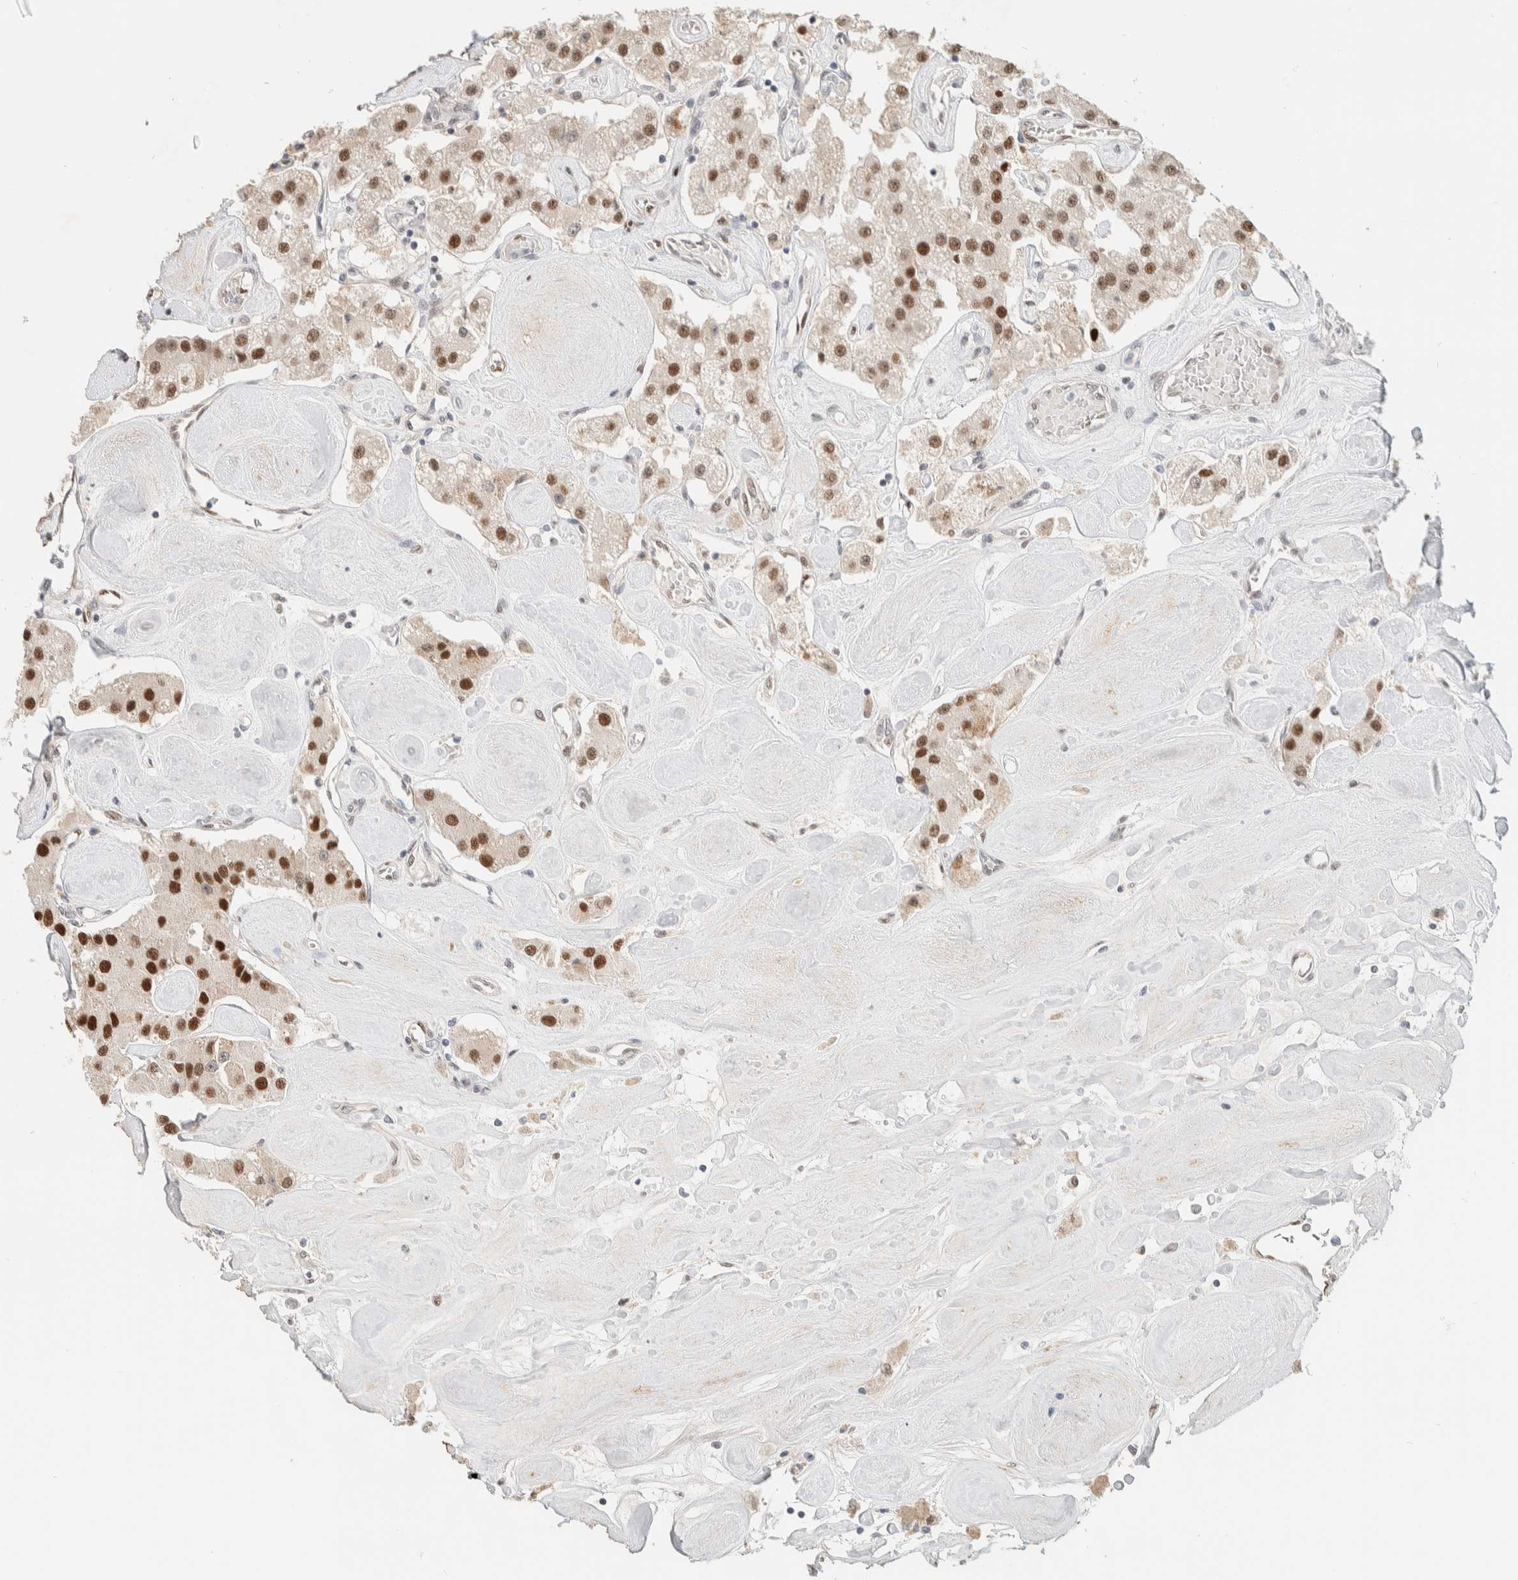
{"staining": {"intensity": "moderate", "quantity": ">75%", "location": "nuclear"}, "tissue": "carcinoid", "cell_type": "Tumor cells", "image_type": "cancer", "snomed": [{"axis": "morphology", "description": "Carcinoid, malignant, NOS"}, {"axis": "topography", "description": "Pancreas"}], "caption": "Carcinoid stained for a protein (brown) displays moderate nuclear positive expression in about >75% of tumor cells.", "gene": "PUS7", "patient": {"sex": "male", "age": 41}}